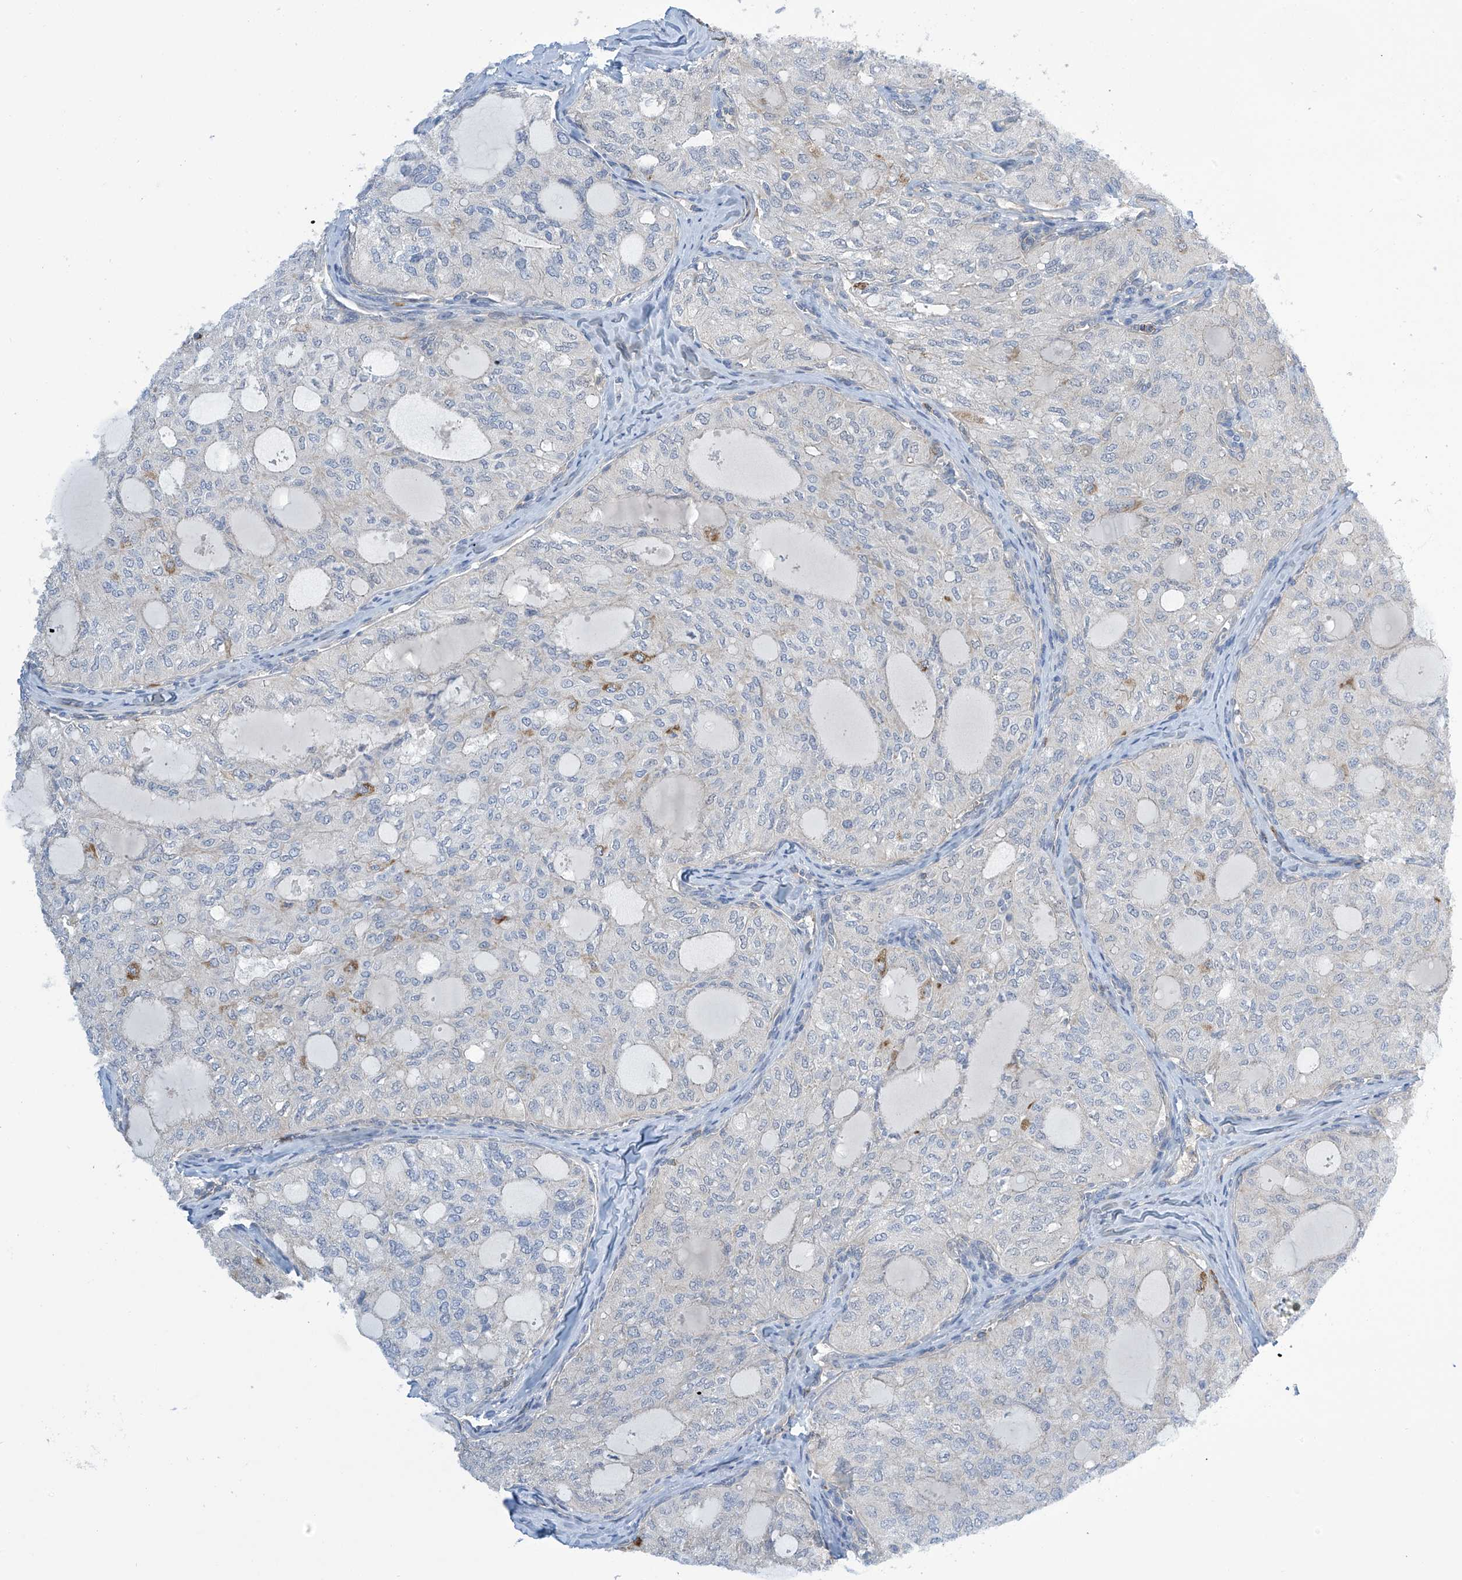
{"staining": {"intensity": "moderate", "quantity": "<25%", "location": "cytoplasmic/membranous"}, "tissue": "thyroid cancer", "cell_type": "Tumor cells", "image_type": "cancer", "snomed": [{"axis": "morphology", "description": "Follicular adenoma carcinoma, NOS"}, {"axis": "topography", "description": "Thyroid gland"}], "caption": "IHC histopathology image of human follicular adenoma carcinoma (thyroid) stained for a protein (brown), which demonstrates low levels of moderate cytoplasmic/membranous positivity in approximately <25% of tumor cells.", "gene": "IBA57", "patient": {"sex": "male", "age": 75}}